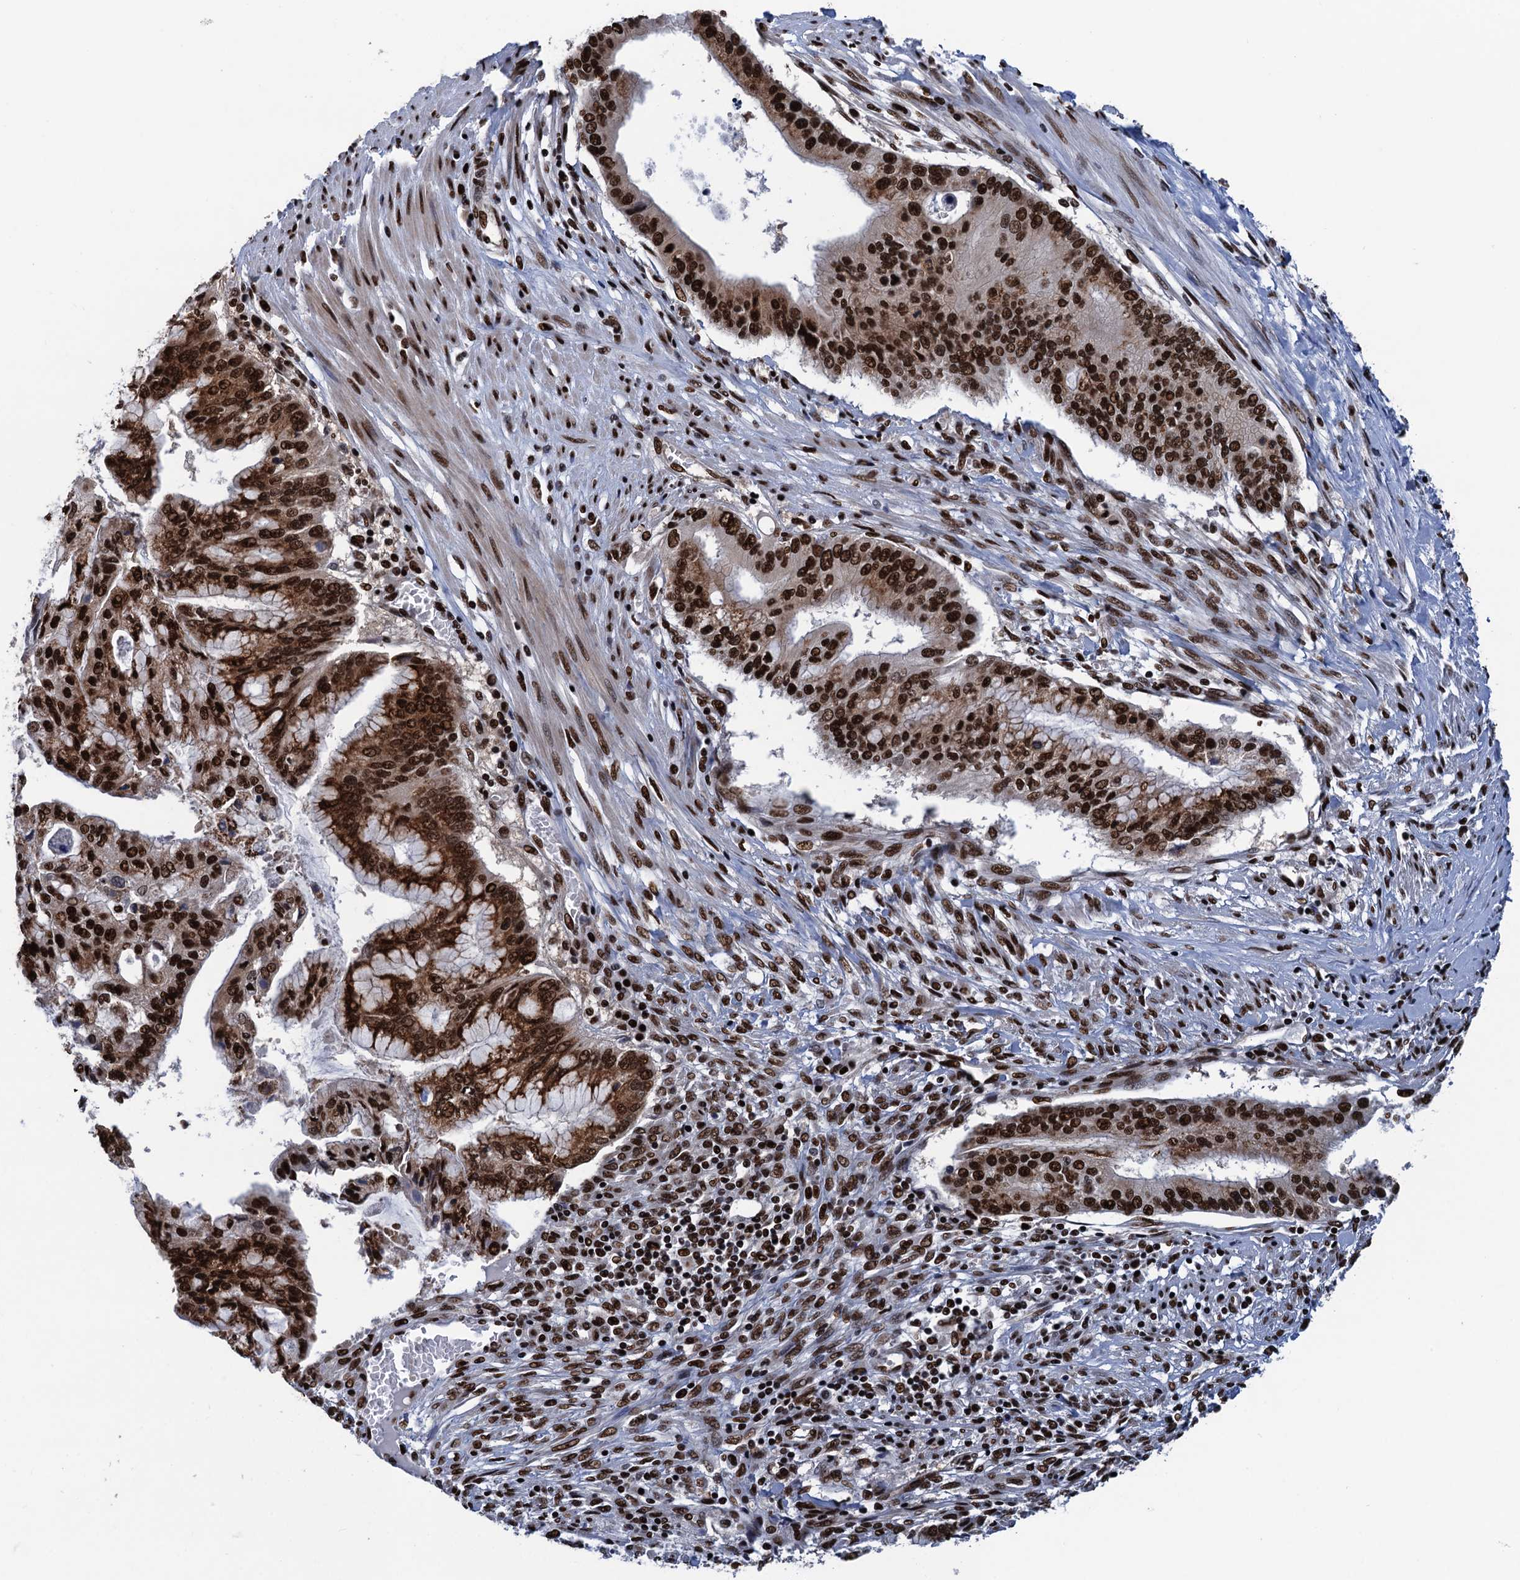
{"staining": {"intensity": "strong", "quantity": ">75%", "location": "cytoplasmic/membranous,nuclear"}, "tissue": "pancreatic cancer", "cell_type": "Tumor cells", "image_type": "cancer", "snomed": [{"axis": "morphology", "description": "Adenocarcinoma, NOS"}, {"axis": "topography", "description": "Pancreas"}], "caption": "IHC of human adenocarcinoma (pancreatic) exhibits high levels of strong cytoplasmic/membranous and nuclear staining in approximately >75% of tumor cells.", "gene": "PPP4R1", "patient": {"sex": "male", "age": 46}}